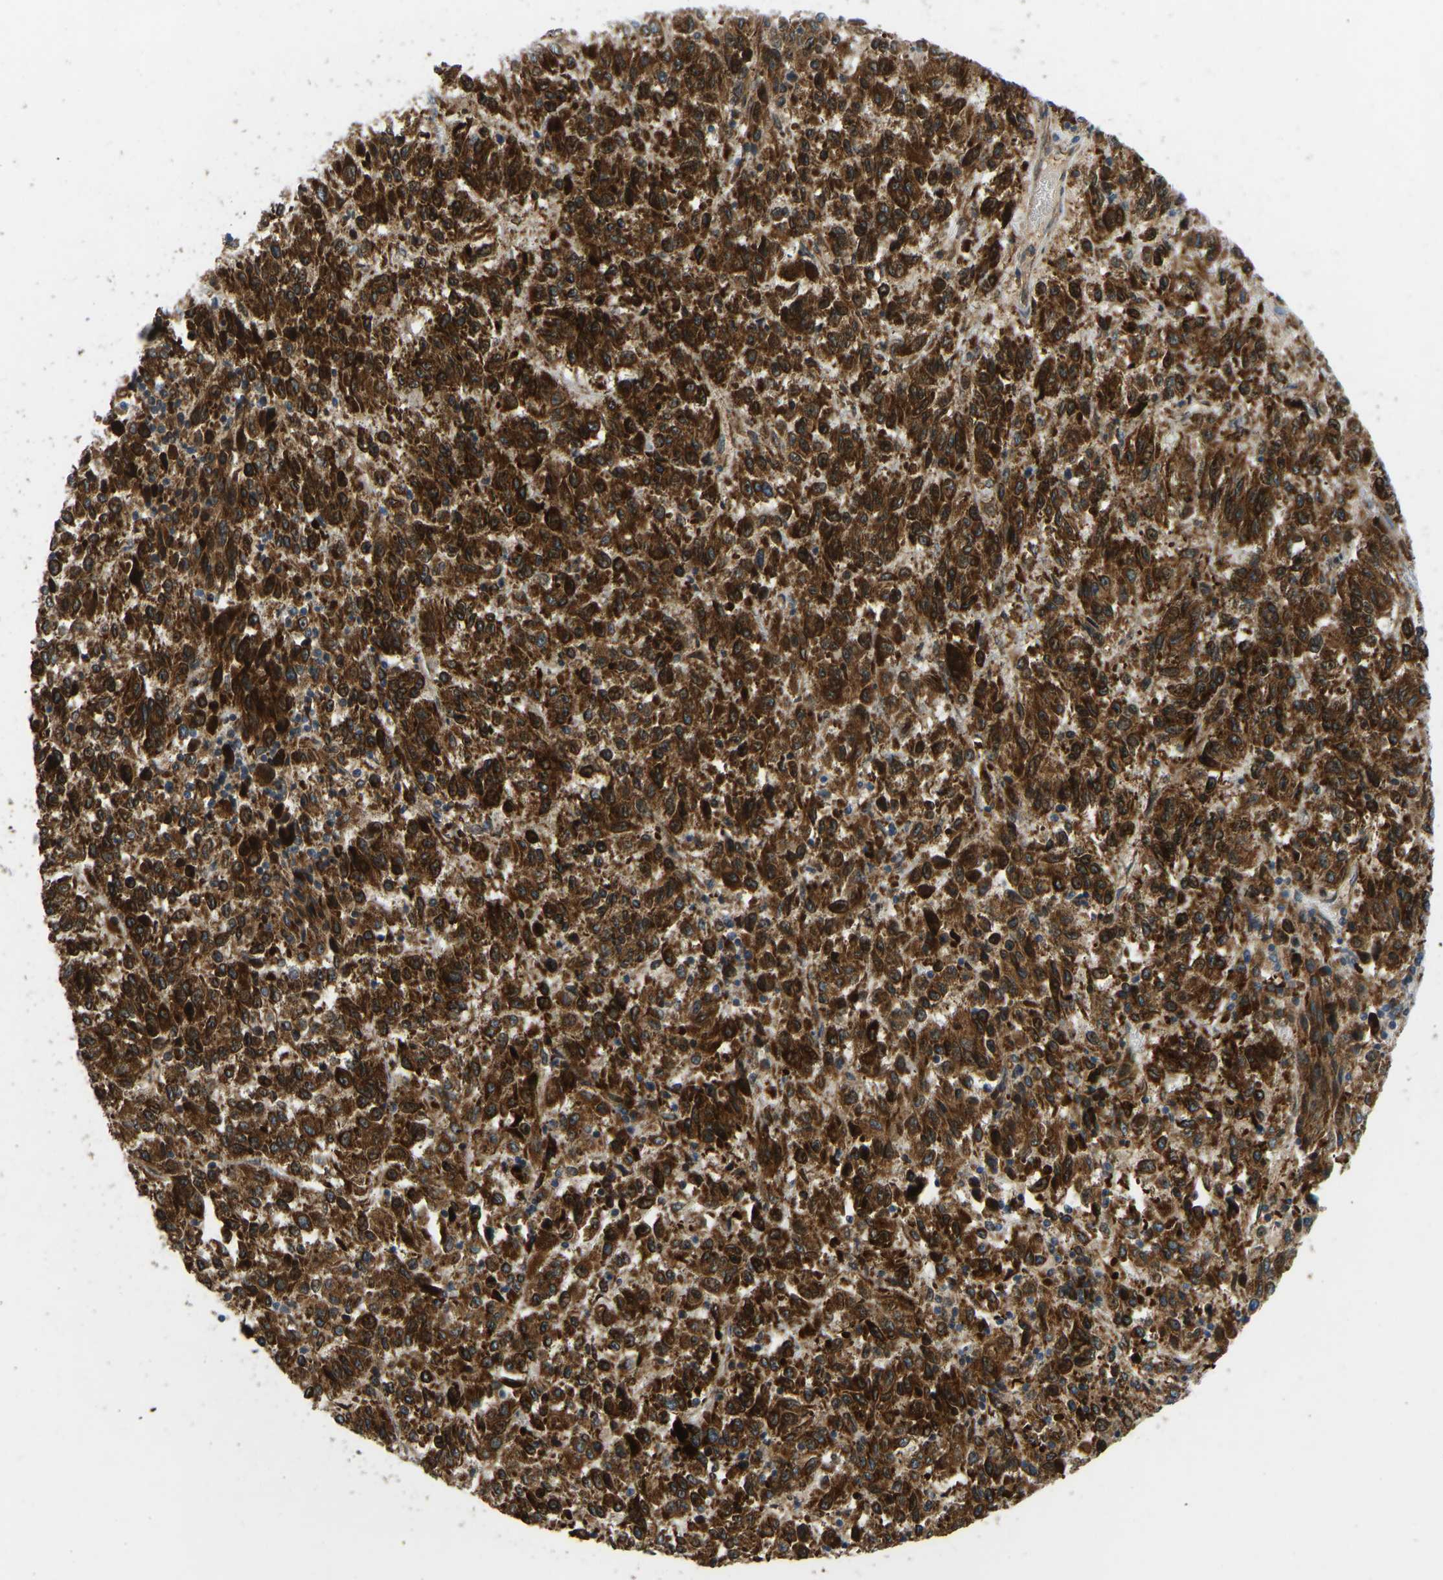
{"staining": {"intensity": "strong", "quantity": ">75%", "location": "cytoplasmic/membranous"}, "tissue": "melanoma", "cell_type": "Tumor cells", "image_type": "cancer", "snomed": [{"axis": "morphology", "description": "Malignant melanoma, Metastatic site"}, {"axis": "topography", "description": "Lung"}], "caption": "Immunohistochemical staining of melanoma demonstrates high levels of strong cytoplasmic/membranous staining in about >75% of tumor cells.", "gene": "OS9", "patient": {"sex": "male", "age": 64}}